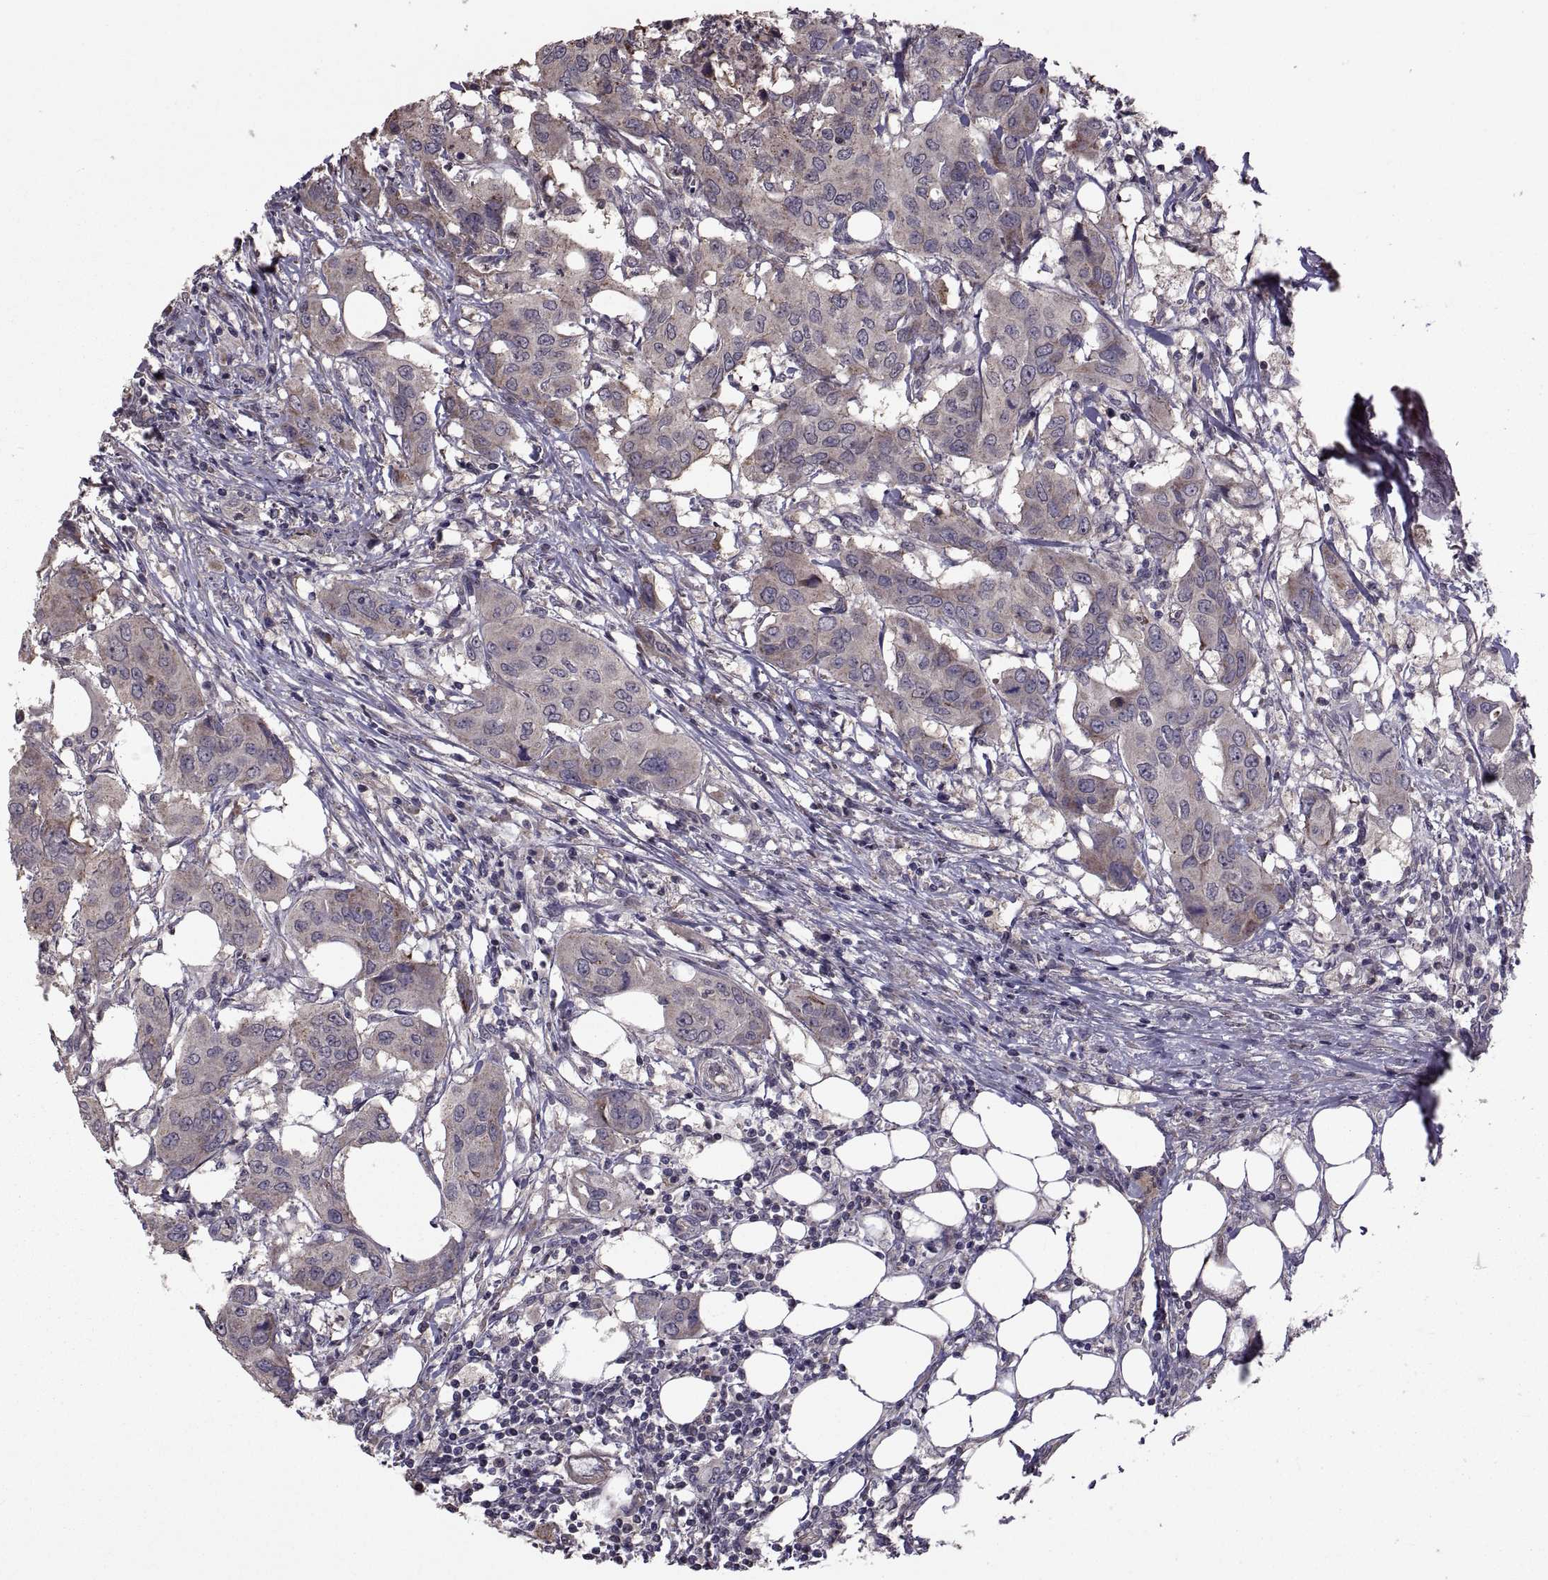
{"staining": {"intensity": "weak", "quantity": "<25%", "location": "cytoplasmic/membranous"}, "tissue": "urothelial cancer", "cell_type": "Tumor cells", "image_type": "cancer", "snomed": [{"axis": "morphology", "description": "Urothelial carcinoma, NOS"}, {"axis": "morphology", "description": "Urothelial carcinoma, High grade"}, {"axis": "topography", "description": "Urinary bladder"}], "caption": "IHC histopathology image of neoplastic tissue: human urothelial cancer stained with DAB (3,3'-diaminobenzidine) displays no significant protein staining in tumor cells.", "gene": "PMM2", "patient": {"sex": "male", "age": 63}}